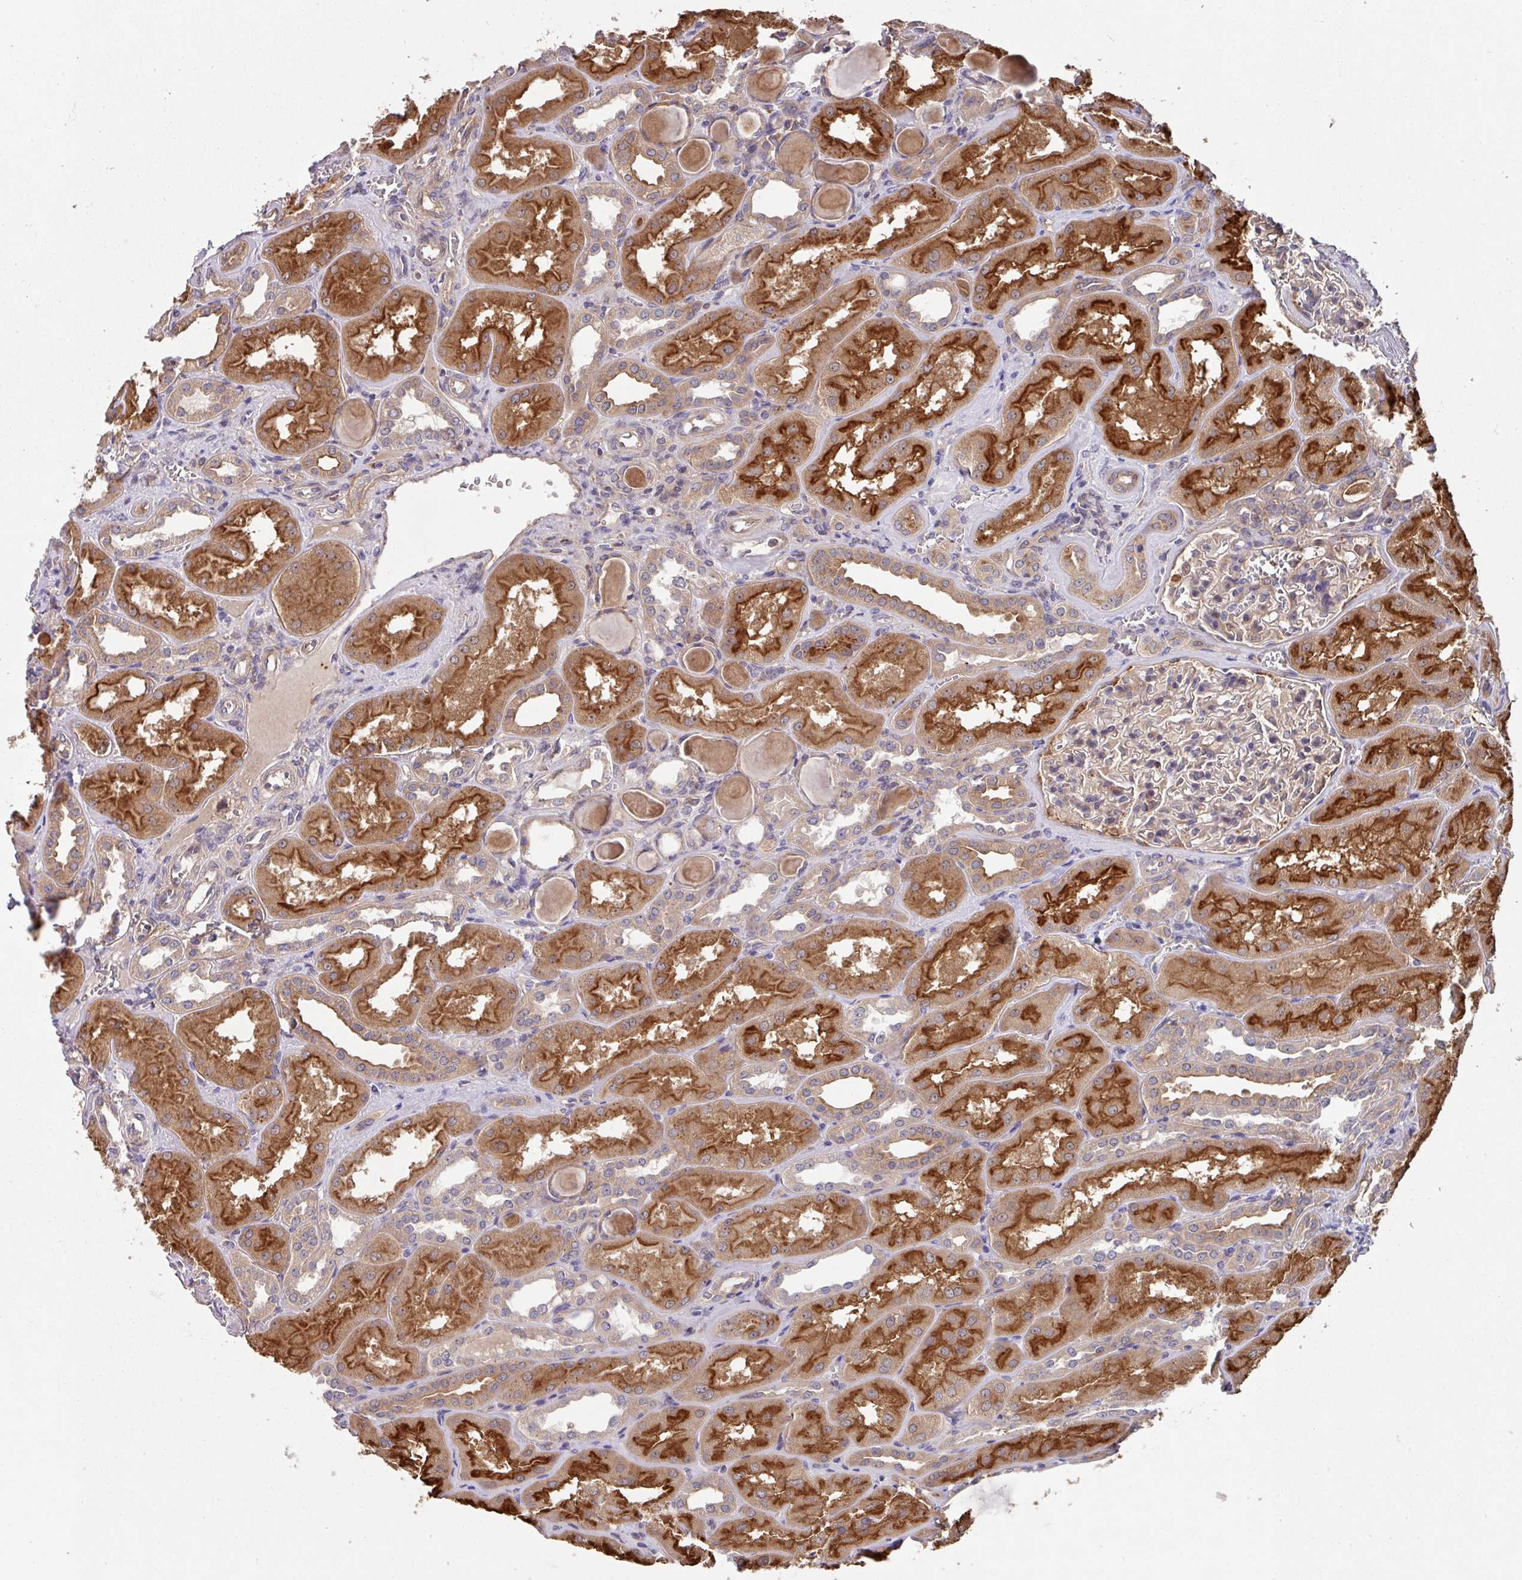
{"staining": {"intensity": "negative", "quantity": "none", "location": "none"}, "tissue": "kidney", "cell_type": "Cells in glomeruli", "image_type": "normal", "snomed": [{"axis": "morphology", "description": "Normal tissue, NOS"}, {"axis": "topography", "description": "Kidney"}], "caption": "DAB (3,3'-diaminobenzidine) immunohistochemical staining of unremarkable kidney exhibits no significant positivity in cells in glomeruli.", "gene": "TRIM14", "patient": {"sex": "male", "age": 61}}